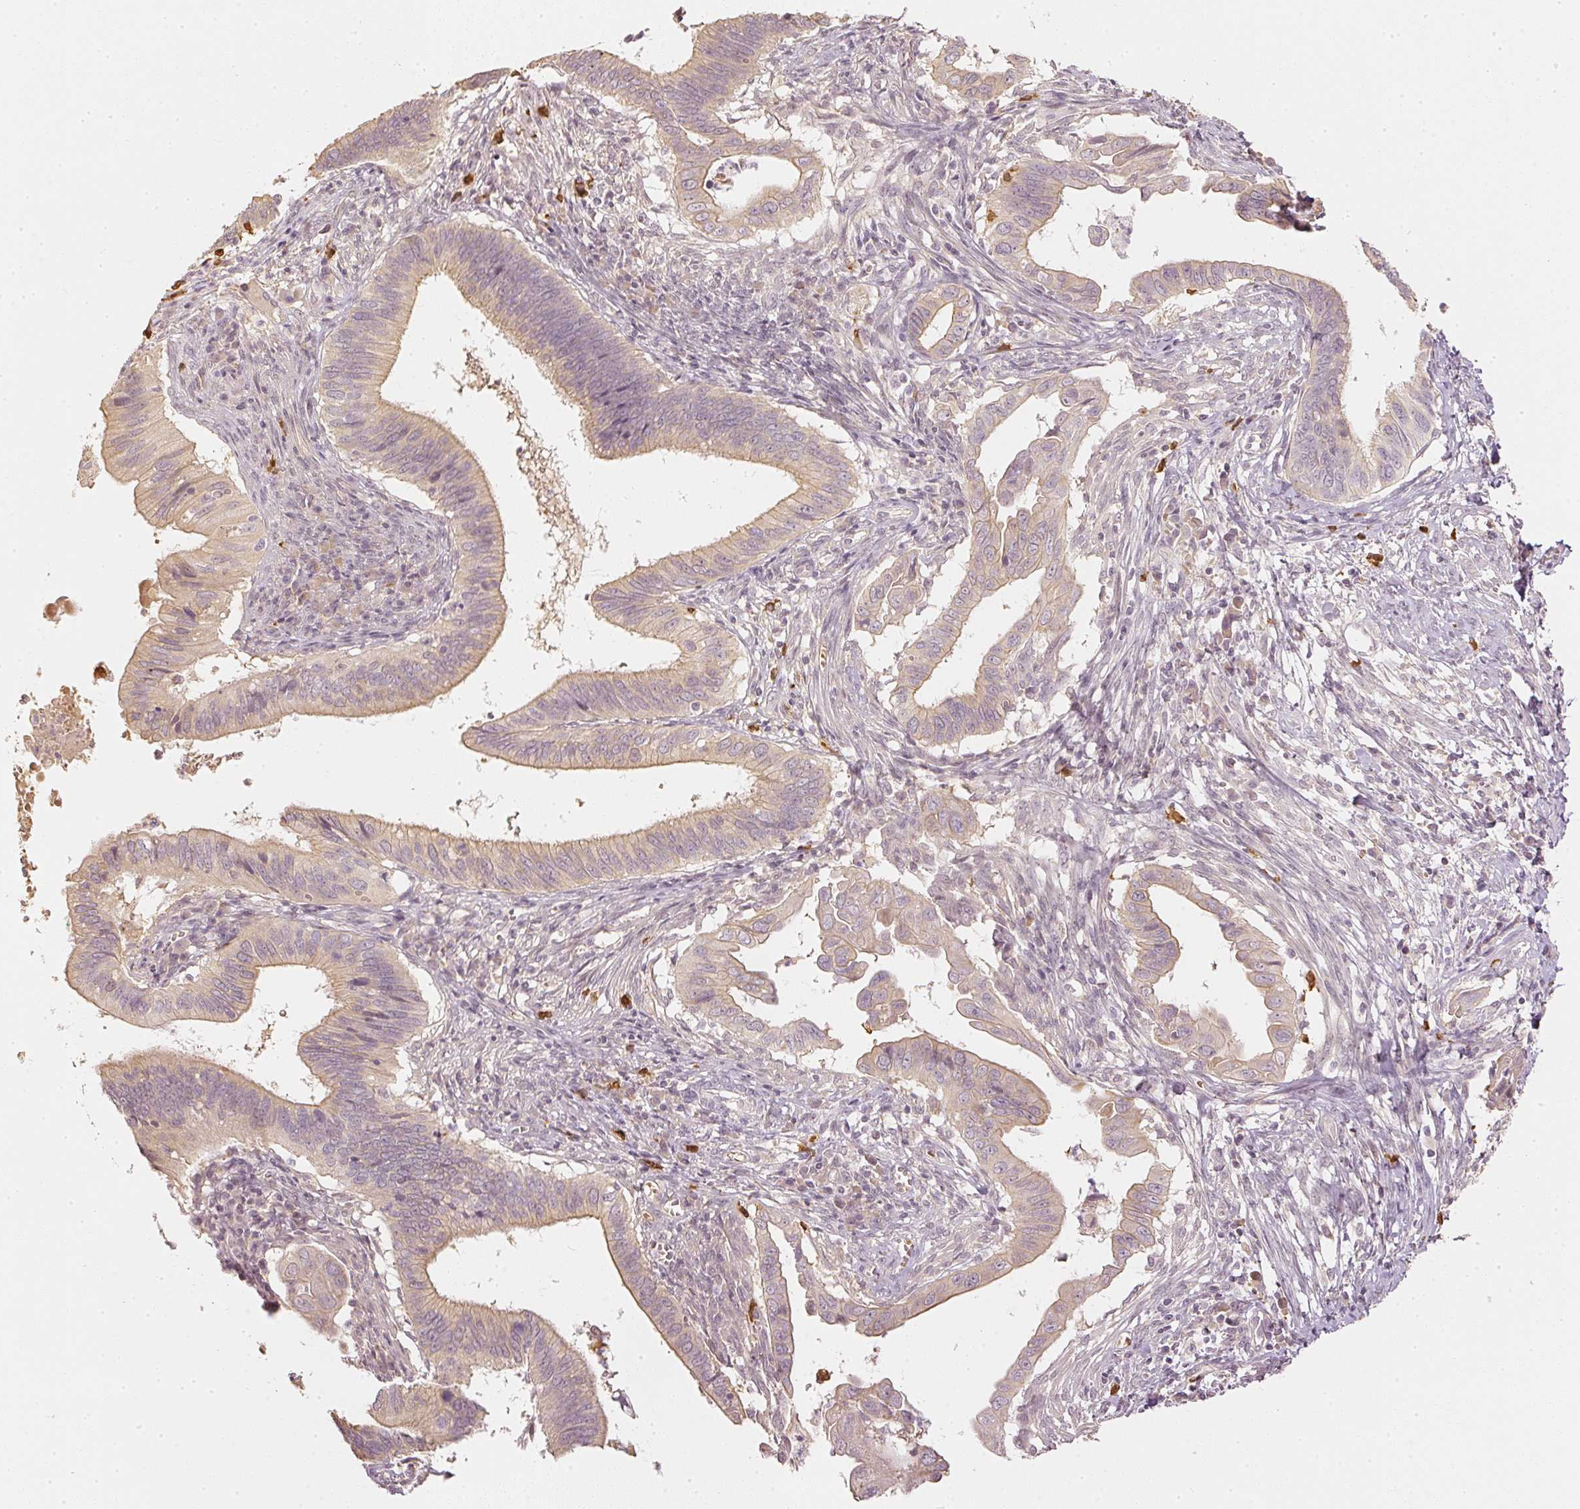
{"staining": {"intensity": "moderate", "quantity": "25%-75%", "location": "cytoplasmic/membranous"}, "tissue": "cervical cancer", "cell_type": "Tumor cells", "image_type": "cancer", "snomed": [{"axis": "morphology", "description": "Adenocarcinoma, NOS"}, {"axis": "topography", "description": "Cervix"}], "caption": "Protein staining exhibits moderate cytoplasmic/membranous expression in approximately 25%-75% of tumor cells in cervical cancer. (DAB IHC, brown staining for protein, blue staining for nuclei).", "gene": "GZMA", "patient": {"sex": "female", "age": 42}}